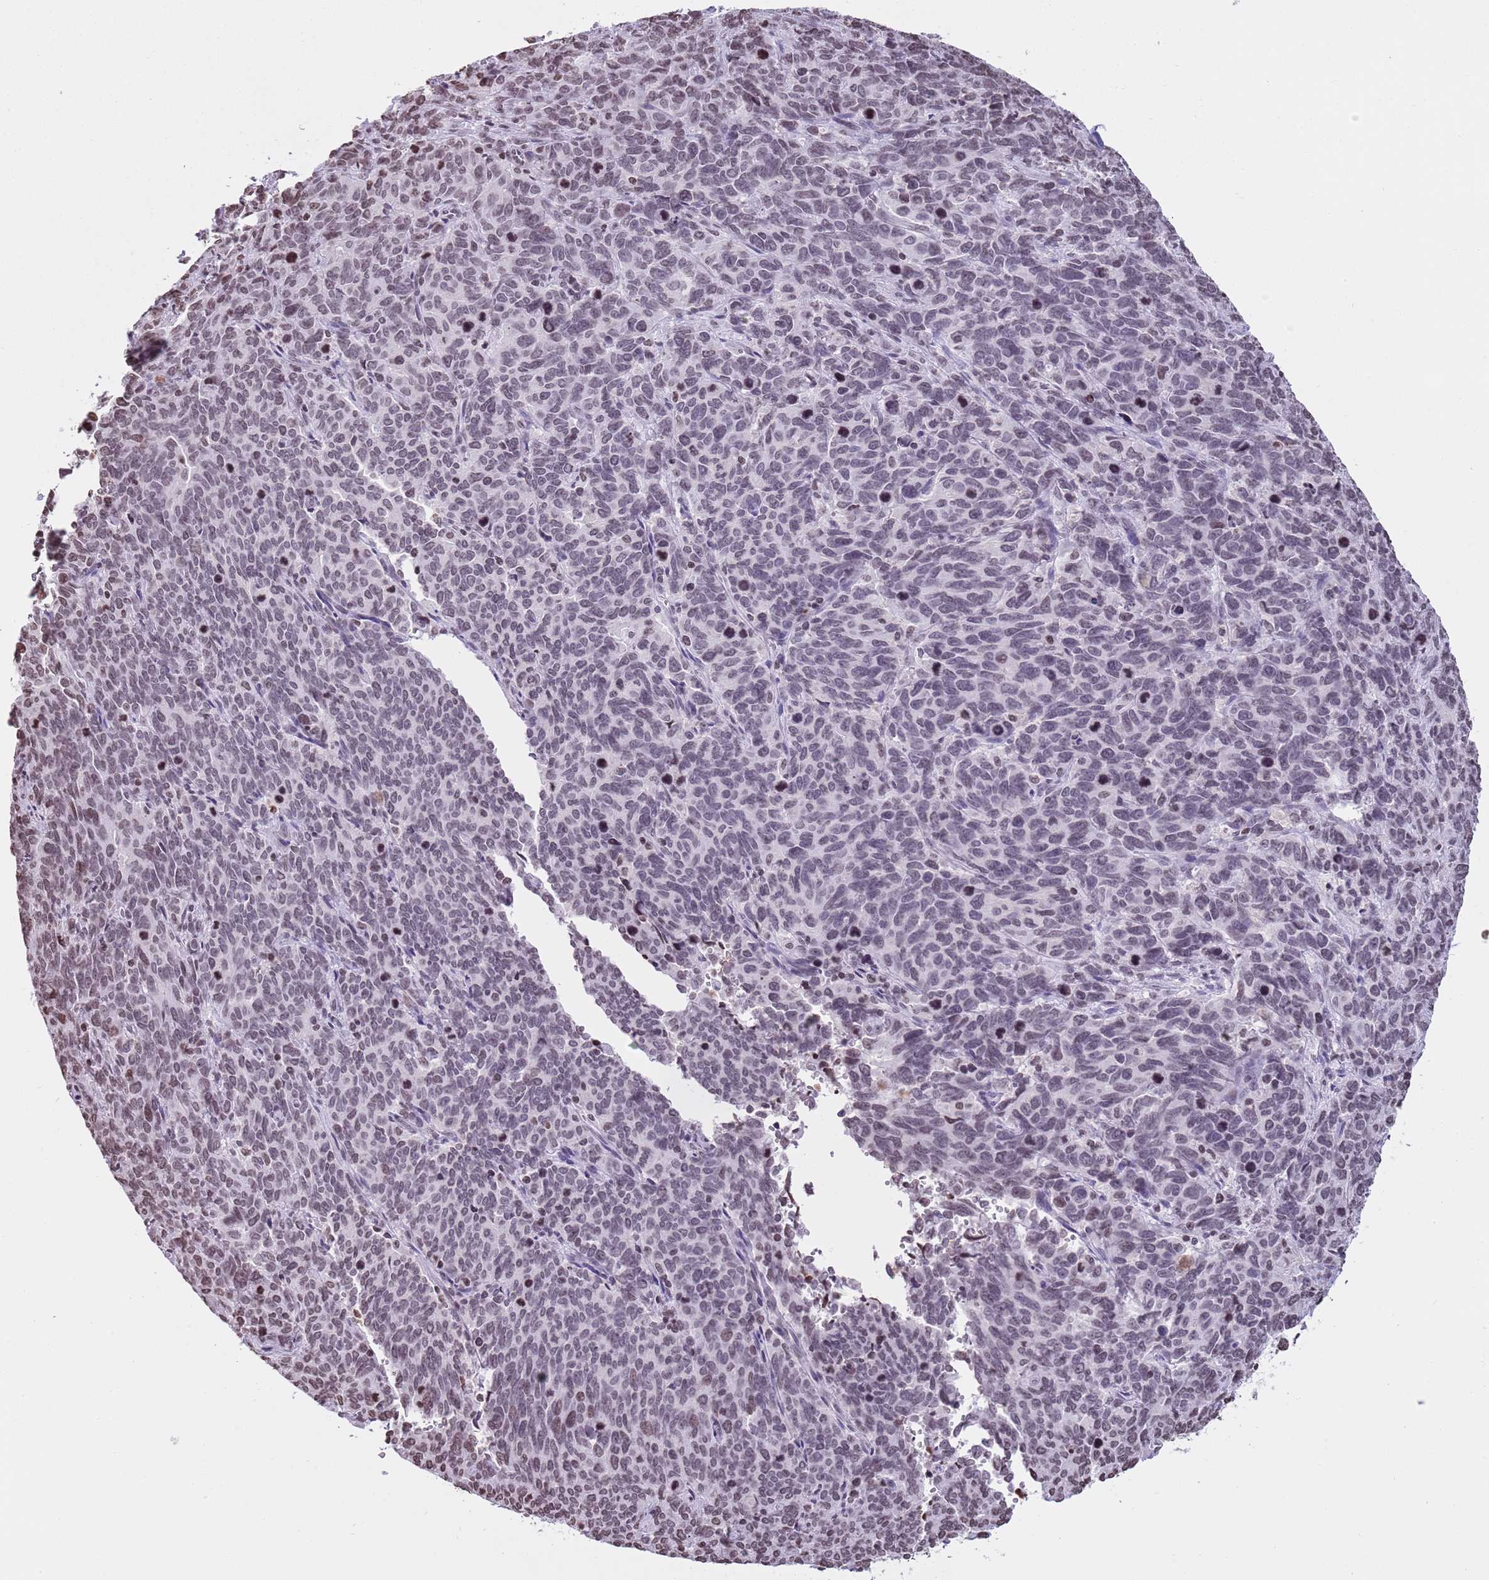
{"staining": {"intensity": "weak", "quantity": "25%-75%", "location": "nuclear"}, "tissue": "cervical cancer", "cell_type": "Tumor cells", "image_type": "cancer", "snomed": [{"axis": "morphology", "description": "Squamous cell carcinoma, NOS"}, {"axis": "topography", "description": "Cervix"}], "caption": "Immunohistochemistry of human cervical cancer shows low levels of weak nuclear expression in approximately 25%-75% of tumor cells.", "gene": "KPNA3", "patient": {"sex": "female", "age": 60}}